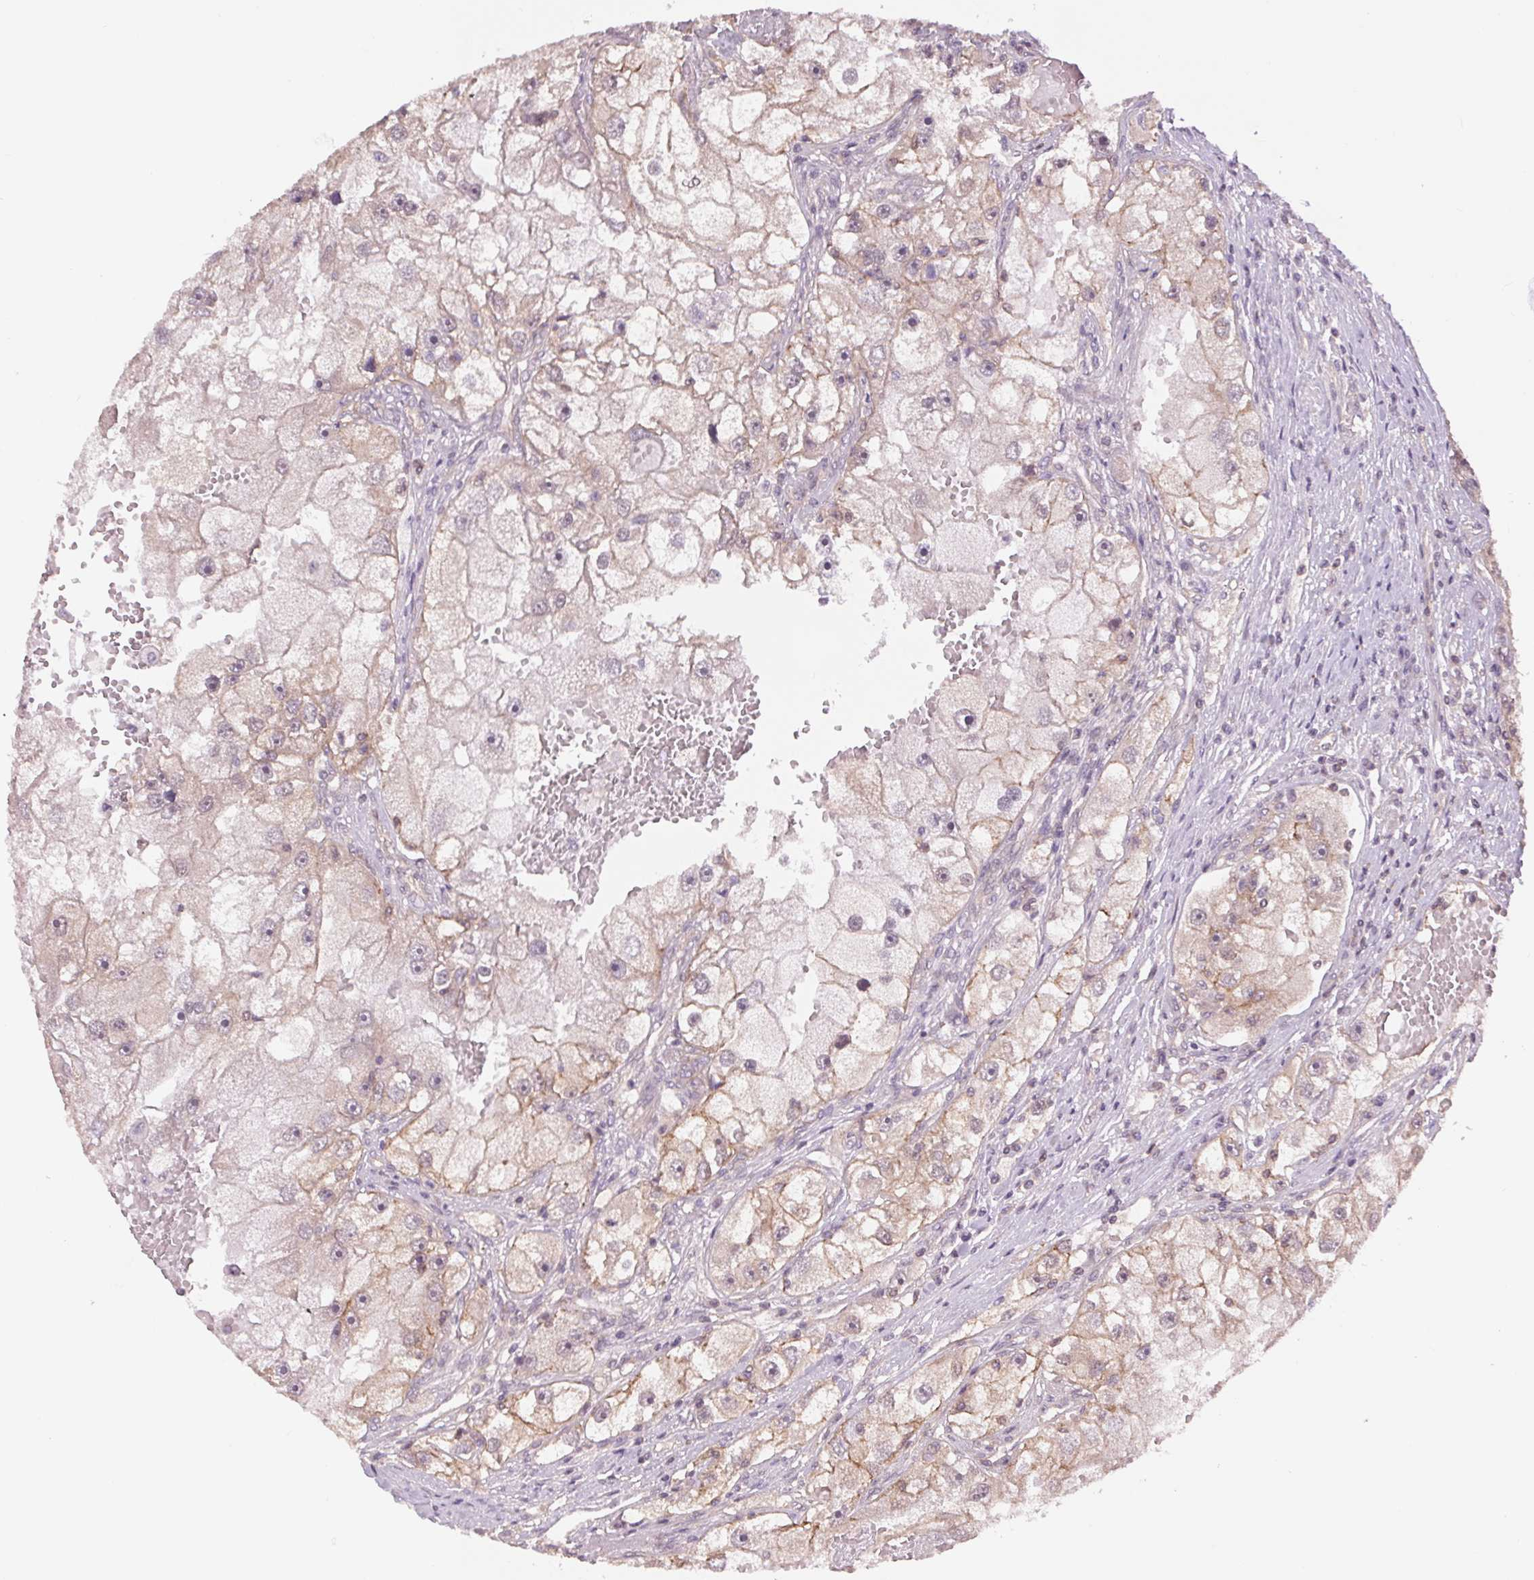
{"staining": {"intensity": "weak", "quantity": "<25%", "location": "cytoplasmic/membranous"}, "tissue": "renal cancer", "cell_type": "Tumor cells", "image_type": "cancer", "snomed": [{"axis": "morphology", "description": "Adenocarcinoma, NOS"}, {"axis": "topography", "description": "Kidney"}], "caption": "Immunohistochemistry (IHC) of renal adenocarcinoma demonstrates no positivity in tumor cells.", "gene": "SH3RF2", "patient": {"sex": "male", "age": 63}}